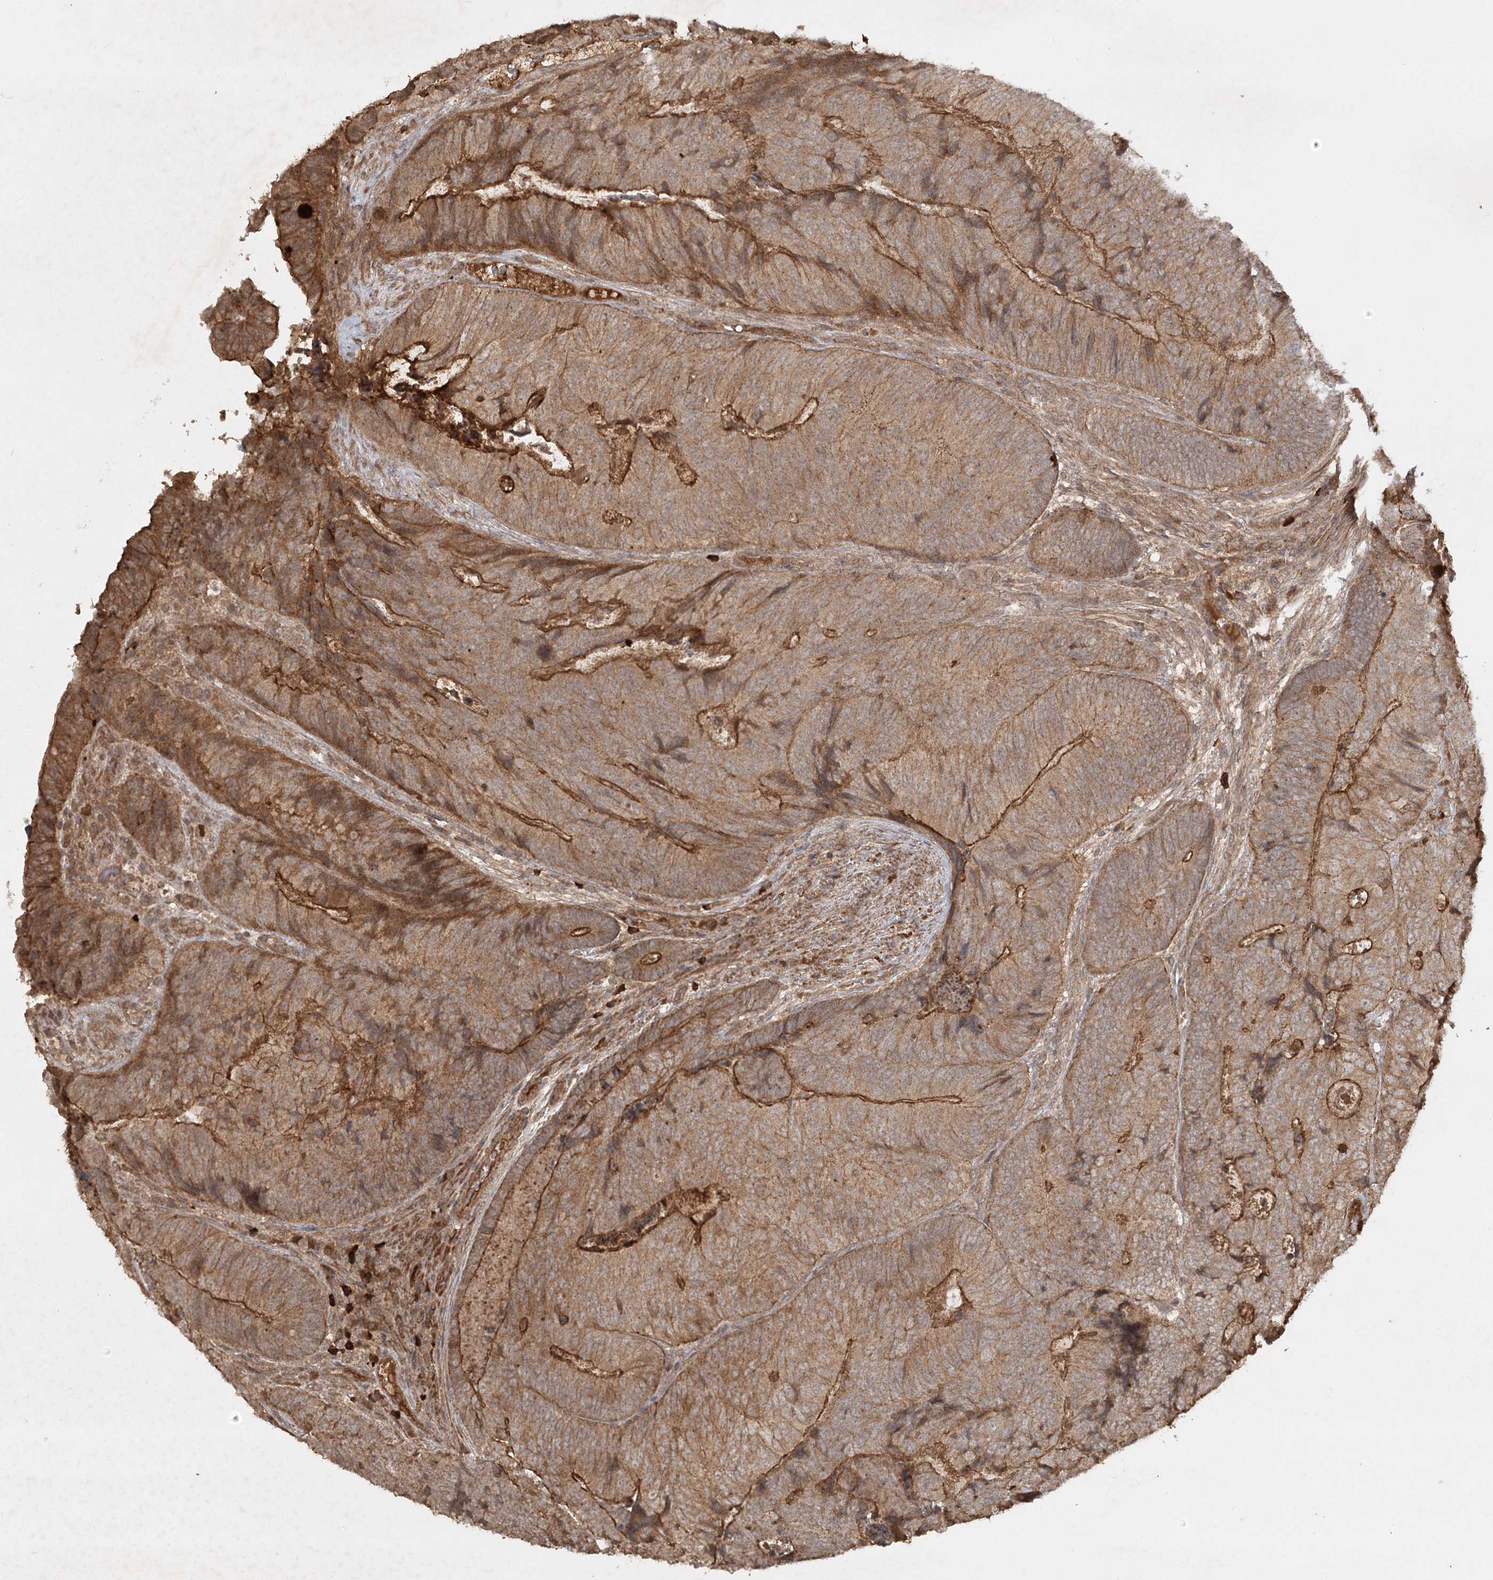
{"staining": {"intensity": "moderate", "quantity": ">75%", "location": "cytoplasmic/membranous"}, "tissue": "colorectal cancer", "cell_type": "Tumor cells", "image_type": "cancer", "snomed": [{"axis": "morphology", "description": "Adenocarcinoma, NOS"}, {"axis": "topography", "description": "Colon"}], "caption": "Immunohistochemical staining of colorectal cancer (adenocarcinoma) shows medium levels of moderate cytoplasmic/membranous protein expression in approximately >75% of tumor cells. (IHC, brightfield microscopy, high magnification).", "gene": "ARL13A", "patient": {"sex": "female", "age": 67}}